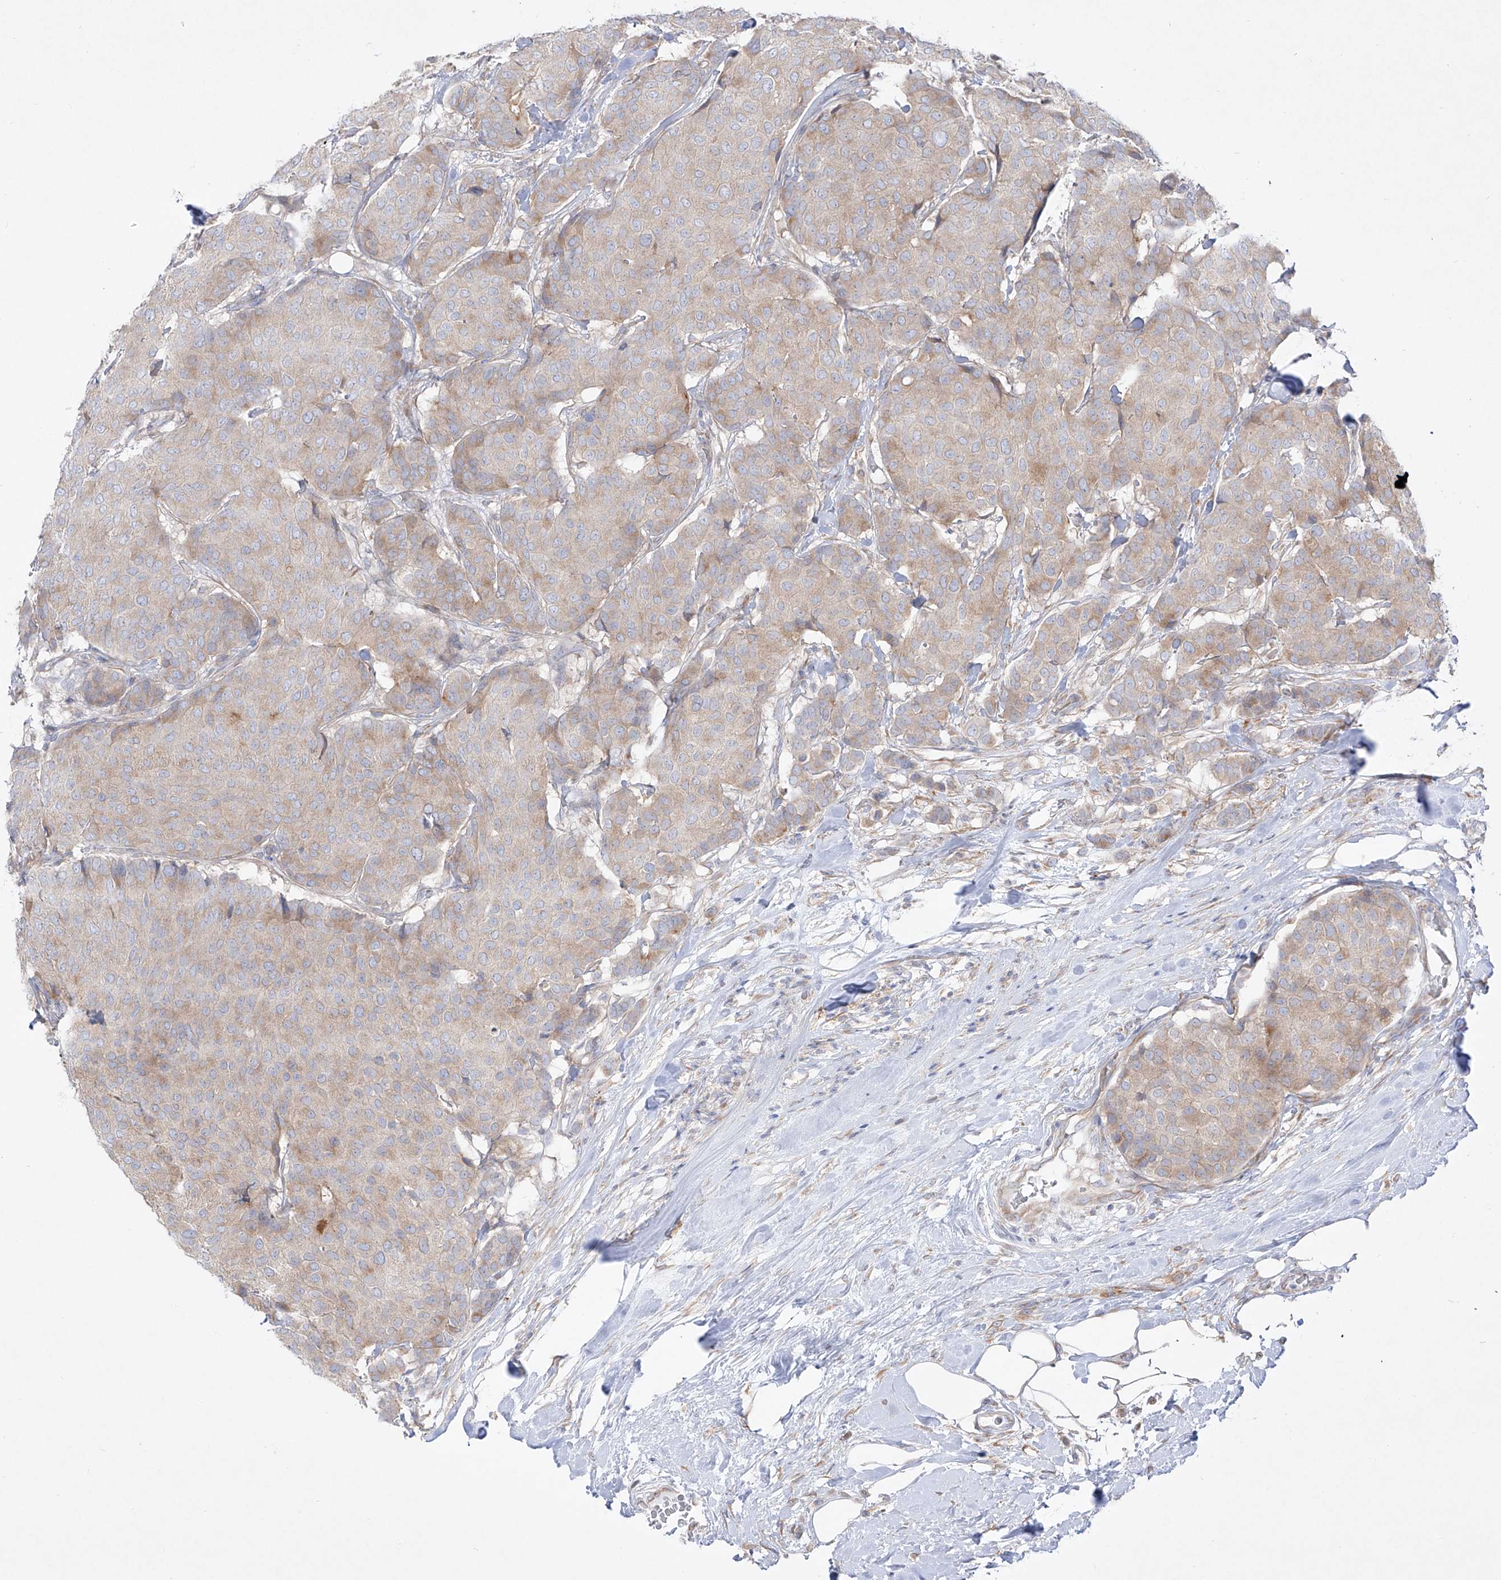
{"staining": {"intensity": "weak", "quantity": ">75%", "location": "cytoplasmic/membranous"}, "tissue": "breast cancer", "cell_type": "Tumor cells", "image_type": "cancer", "snomed": [{"axis": "morphology", "description": "Duct carcinoma"}, {"axis": "topography", "description": "Breast"}], "caption": "A brown stain labels weak cytoplasmic/membranous expression of a protein in breast infiltrating ductal carcinoma tumor cells.", "gene": "YKT6", "patient": {"sex": "female", "age": 75}}